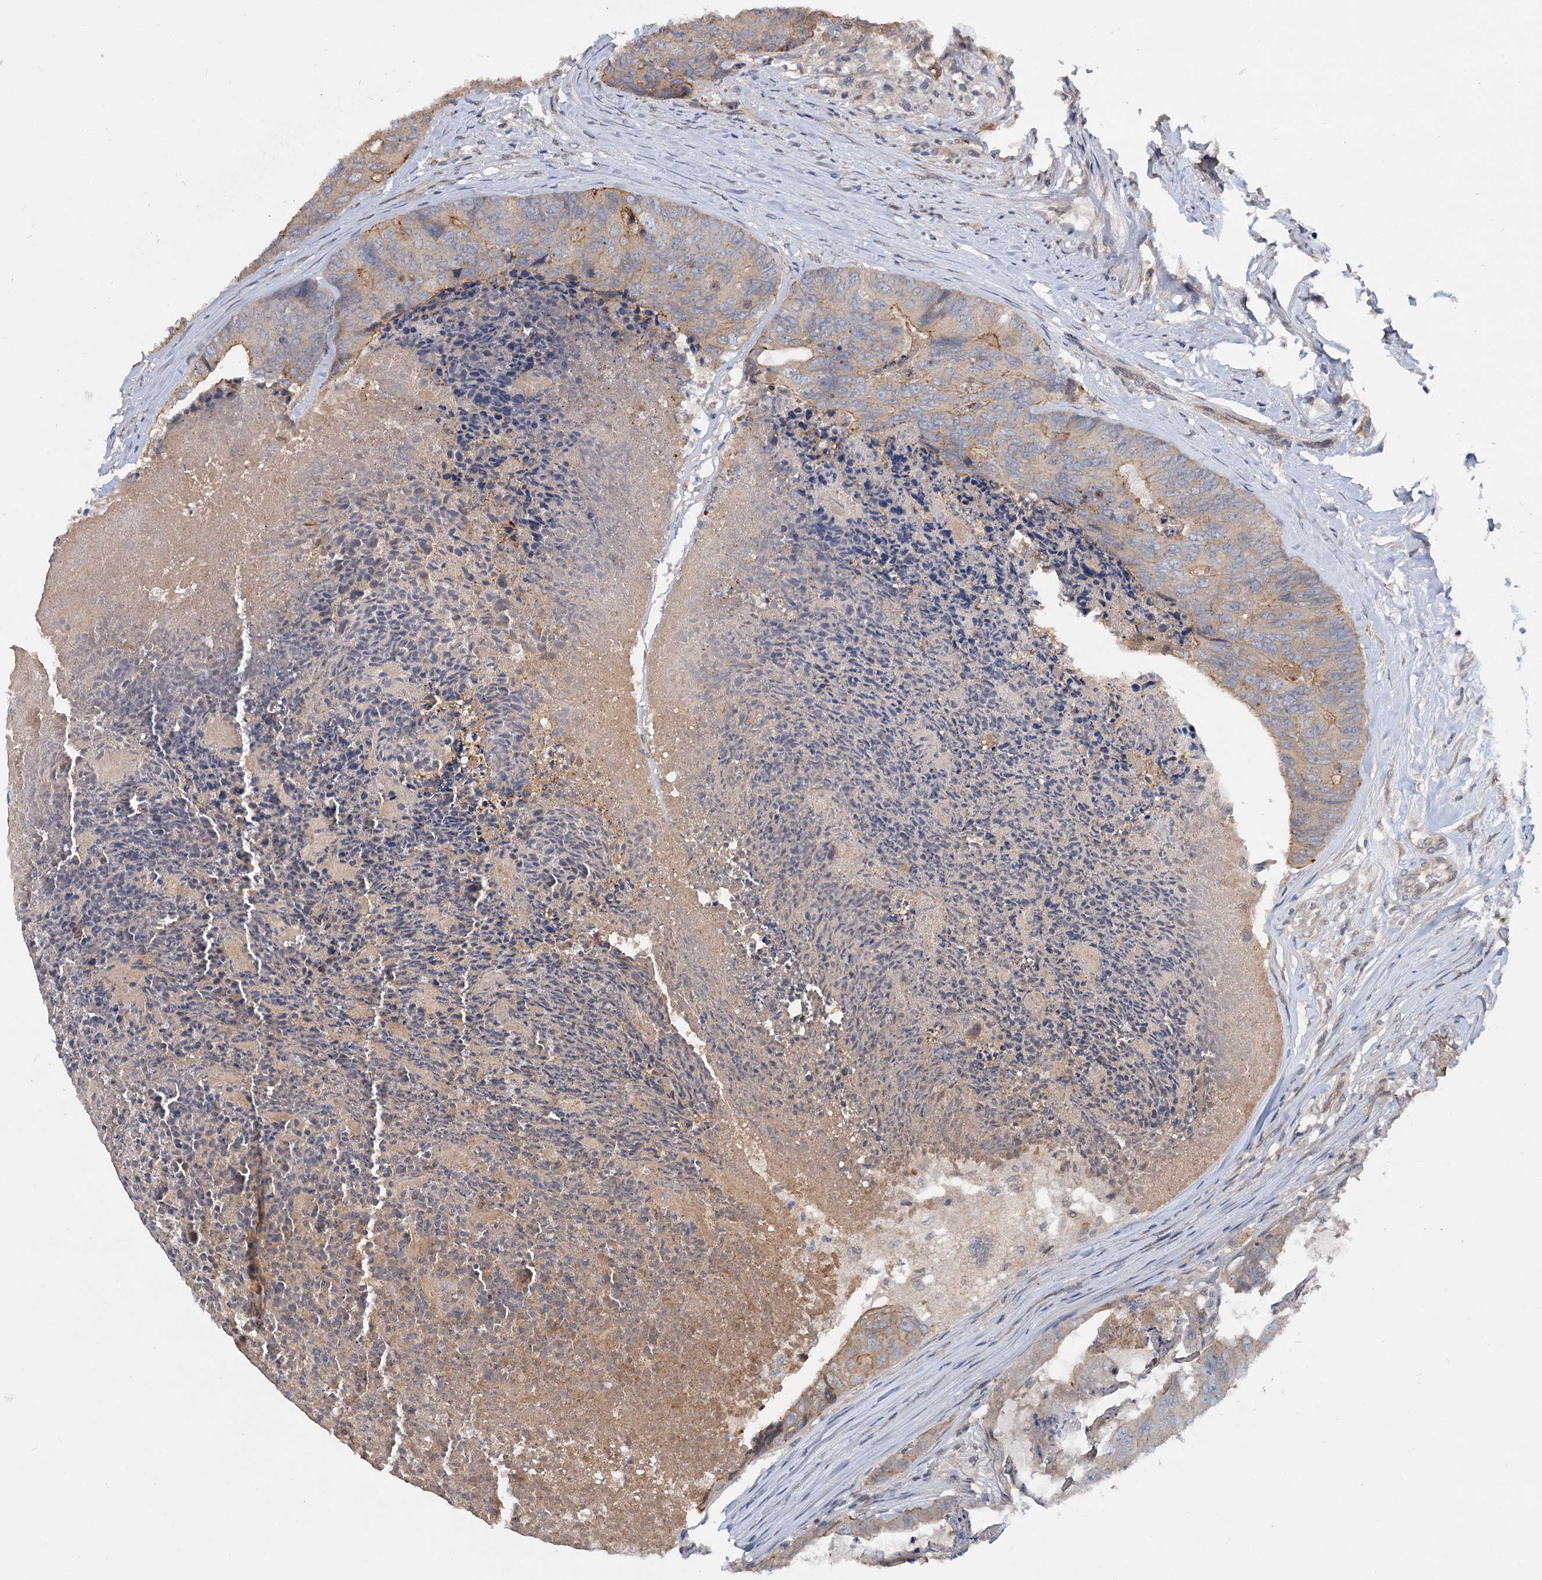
{"staining": {"intensity": "weak", "quantity": ">75%", "location": "cytoplasmic/membranous"}, "tissue": "colorectal cancer", "cell_type": "Tumor cells", "image_type": "cancer", "snomed": [{"axis": "morphology", "description": "Adenocarcinoma, NOS"}, {"axis": "topography", "description": "Colon"}], "caption": "A micrograph of colorectal cancer (adenocarcinoma) stained for a protein reveals weak cytoplasmic/membranous brown staining in tumor cells.", "gene": "ZNF324", "patient": {"sex": "female", "age": 67}}